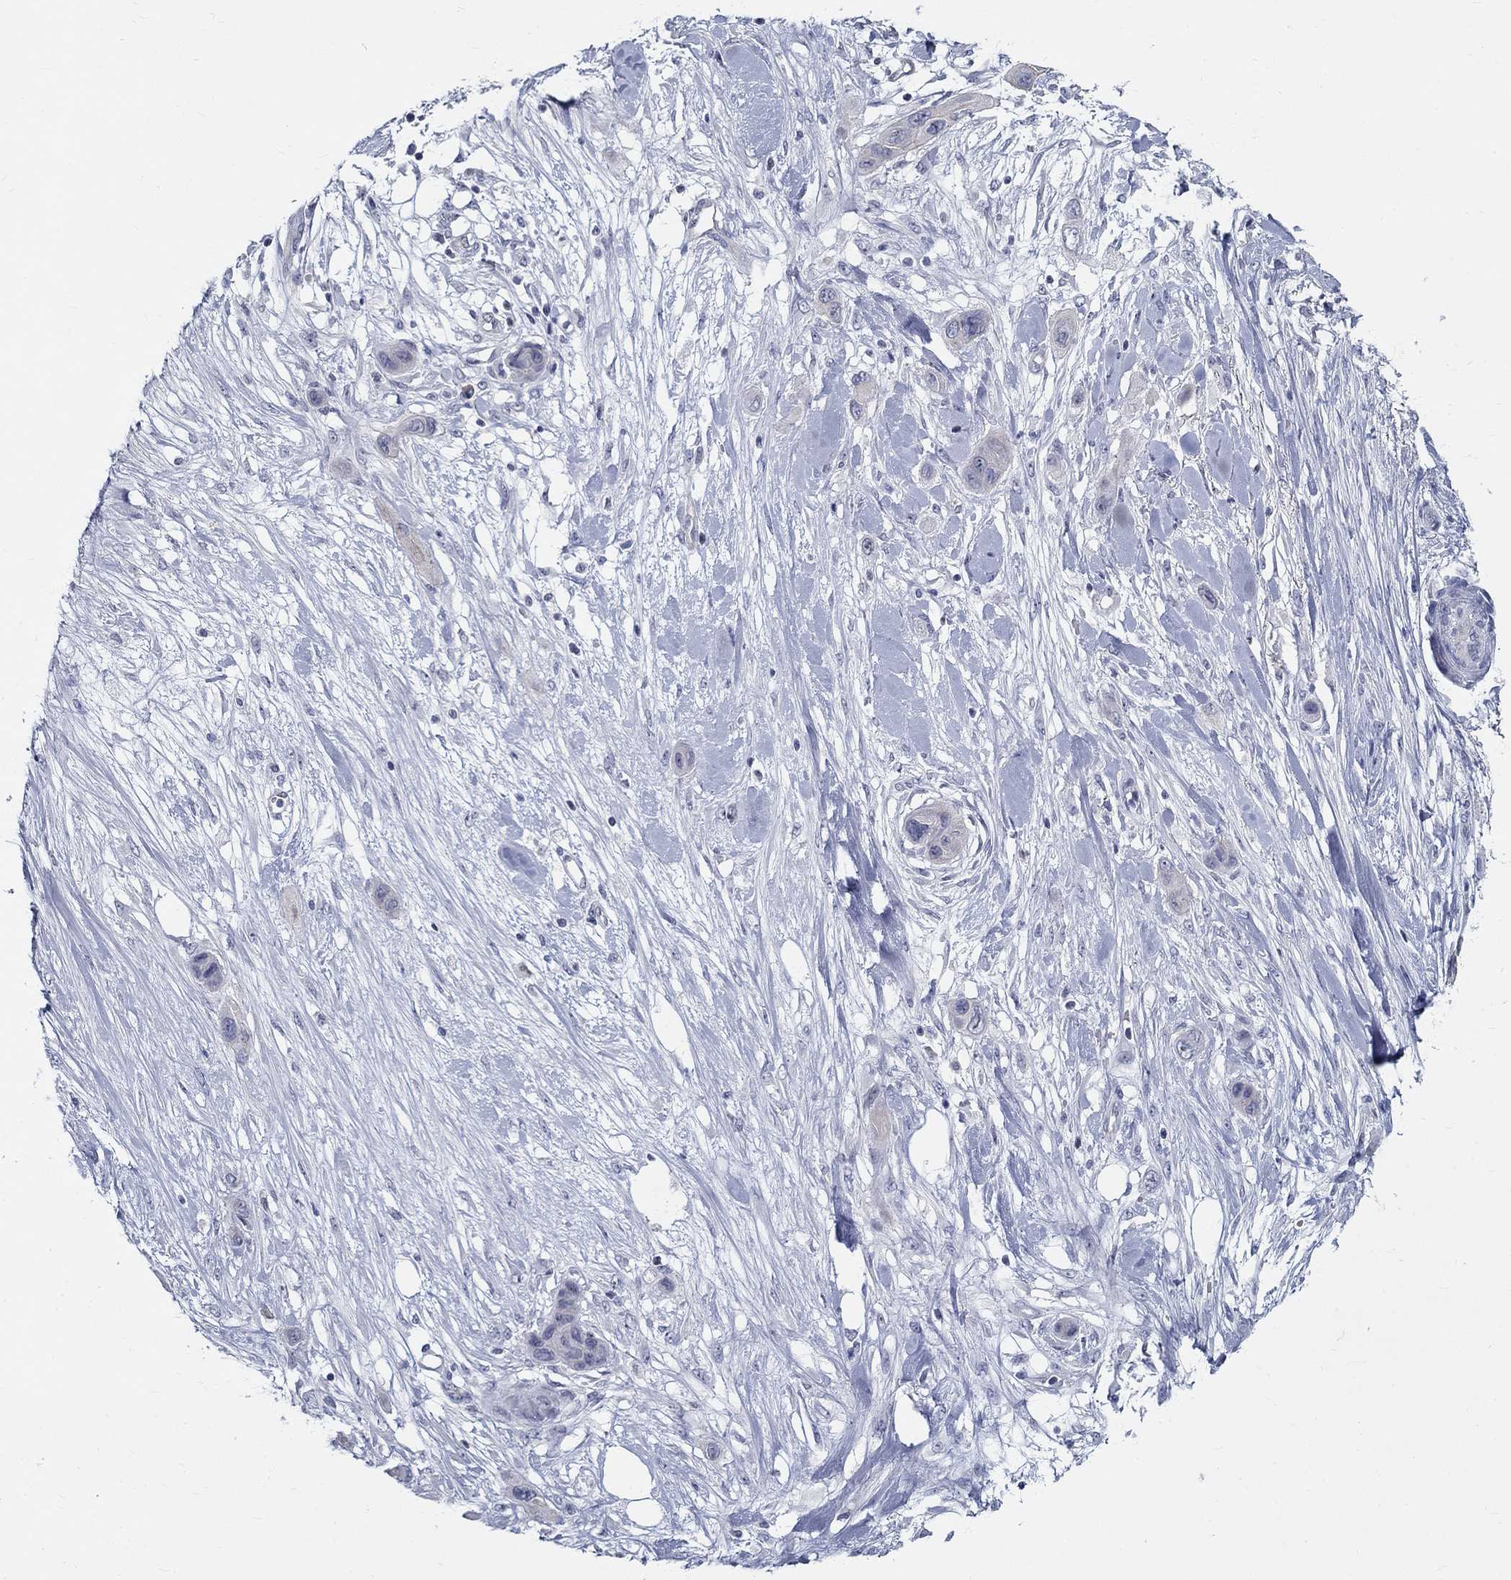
{"staining": {"intensity": "negative", "quantity": "none", "location": "none"}, "tissue": "skin cancer", "cell_type": "Tumor cells", "image_type": "cancer", "snomed": [{"axis": "morphology", "description": "Squamous cell carcinoma, NOS"}, {"axis": "topography", "description": "Skin"}], "caption": "High magnification brightfield microscopy of squamous cell carcinoma (skin) stained with DAB (3,3'-diaminobenzidine) (brown) and counterstained with hematoxylin (blue): tumor cells show no significant positivity.", "gene": "GUCA1A", "patient": {"sex": "male", "age": 79}}